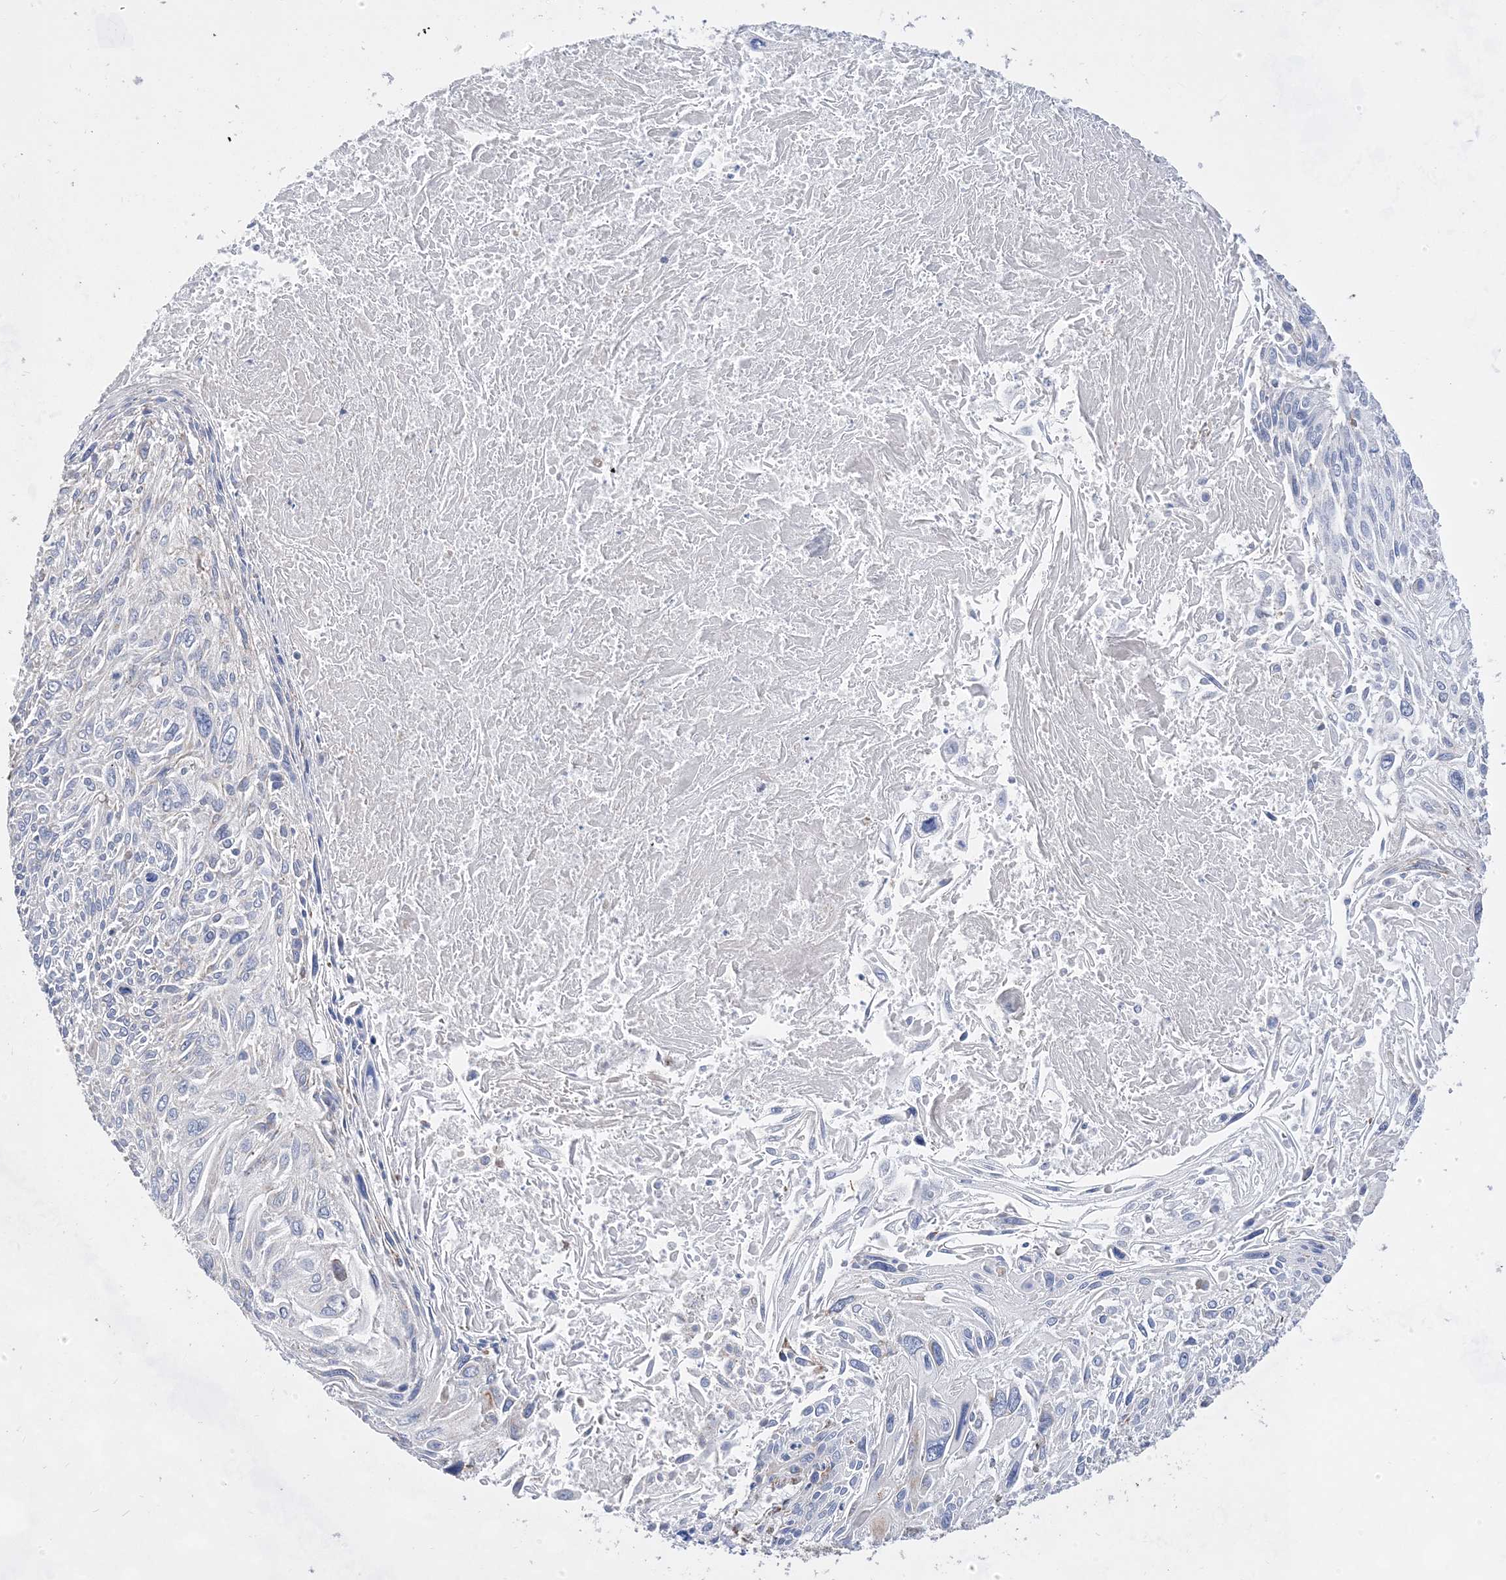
{"staining": {"intensity": "negative", "quantity": "none", "location": "none"}, "tissue": "cervical cancer", "cell_type": "Tumor cells", "image_type": "cancer", "snomed": [{"axis": "morphology", "description": "Squamous cell carcinoma, NOS"}, {"axis": "topography", "description": "Cervix"}], "caption": "This is a histopathology image of IHC staining of cervical squamous cell carcinoma, which shows no expression in tumor cells.", "gene": "ACOT9", "patient": {"sex": "female", "age": 51}}